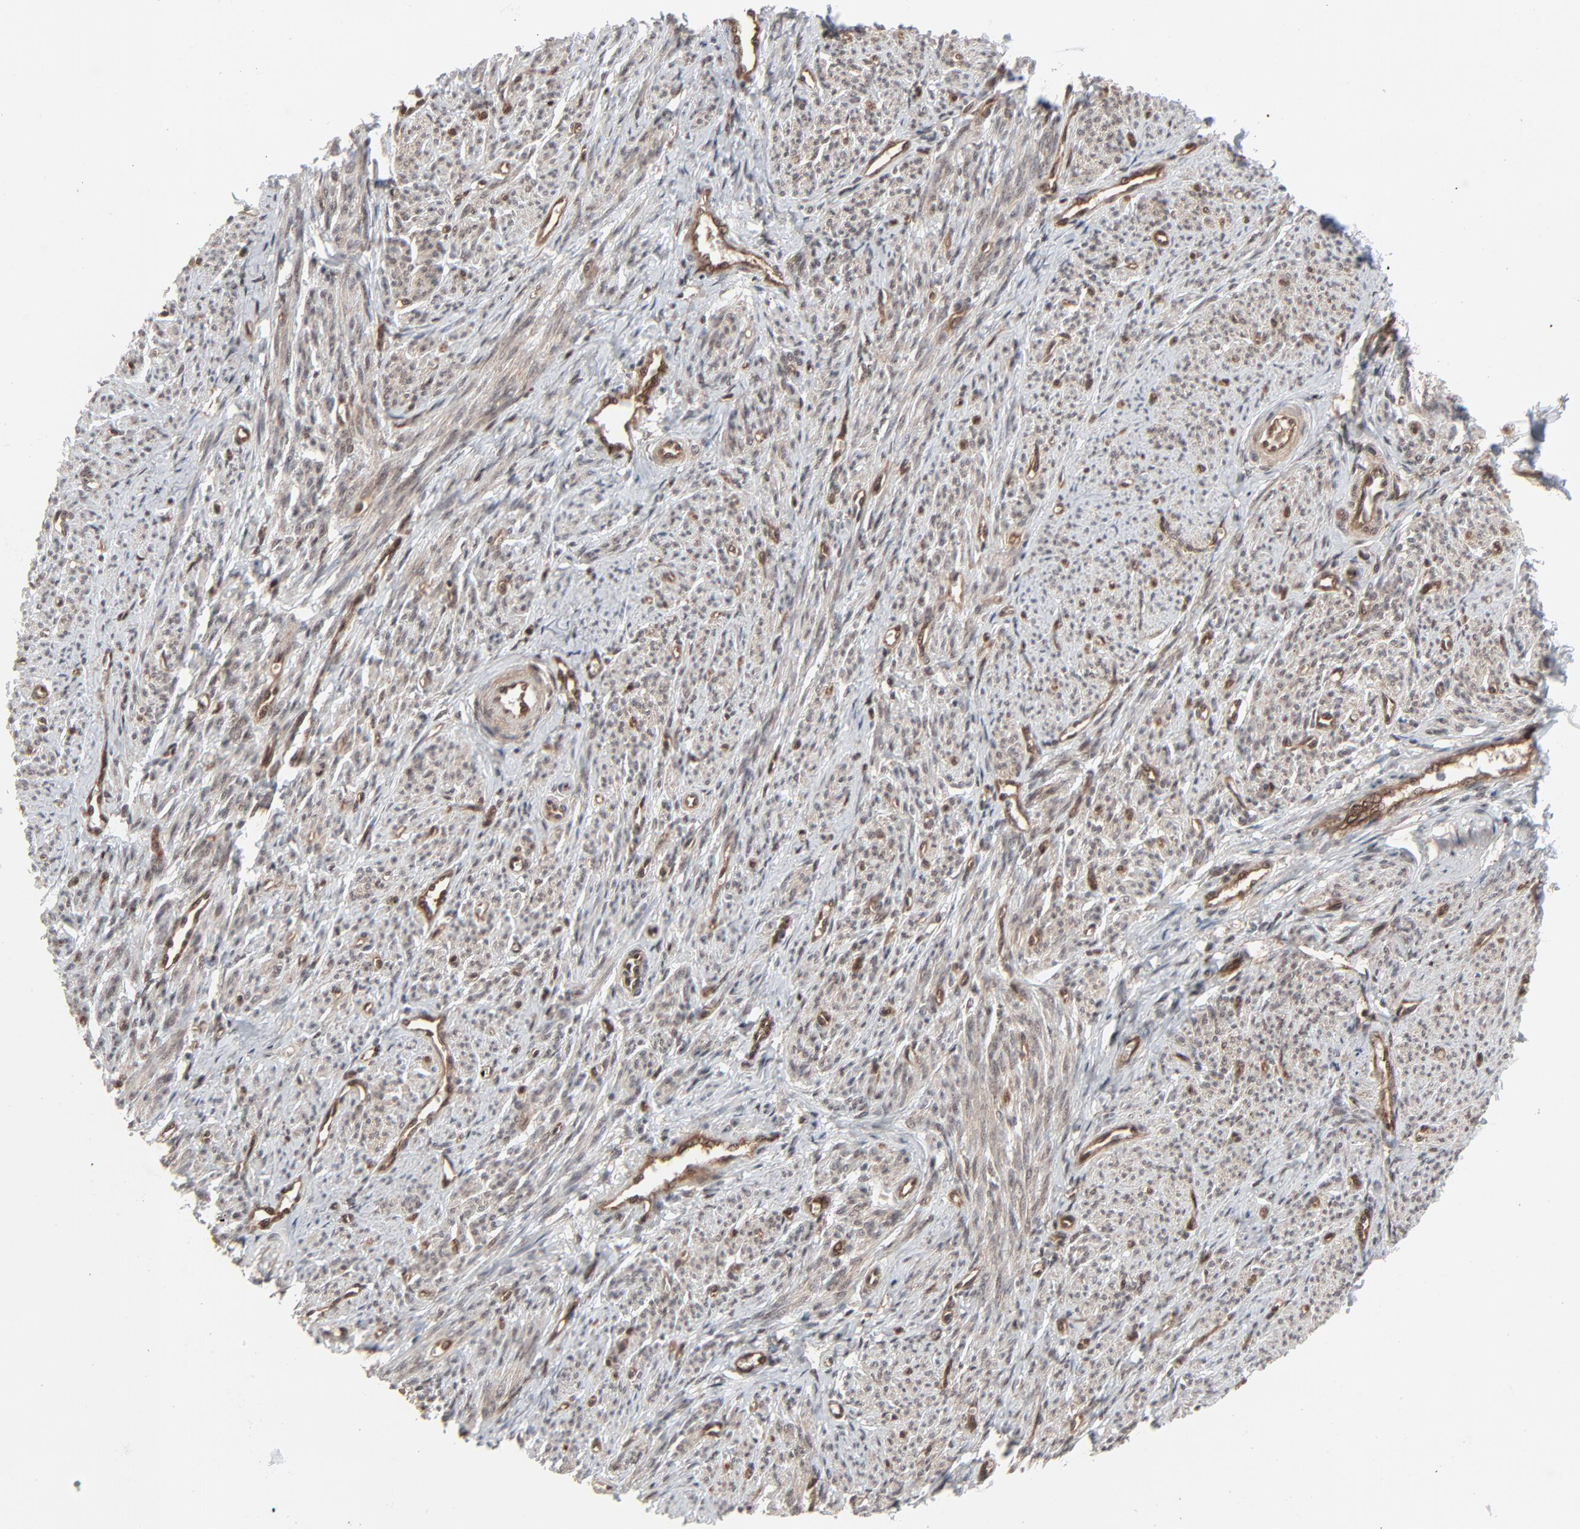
{"staining": {"intensity": "weak", "quantity": ">75%", "location": "cytoplasmic/membranous"}, "tissue": "smooth muscle", "cell_type": "Smooth muscle cells", "image_type": "normal", "snomed": [{"axis": "morphology", "description": "Normal tissue, NOS"}, {"axis": "topography", "description": "Smooth muscle"}], "caption": "Smooth muscle stained for a protein (brown) displays weak cytoplasmic/membranous positive positivity in approximately >75% of smooth muscle cells.", "gene": "AKT1", "patient": {"sex": "female", "age": 65}}